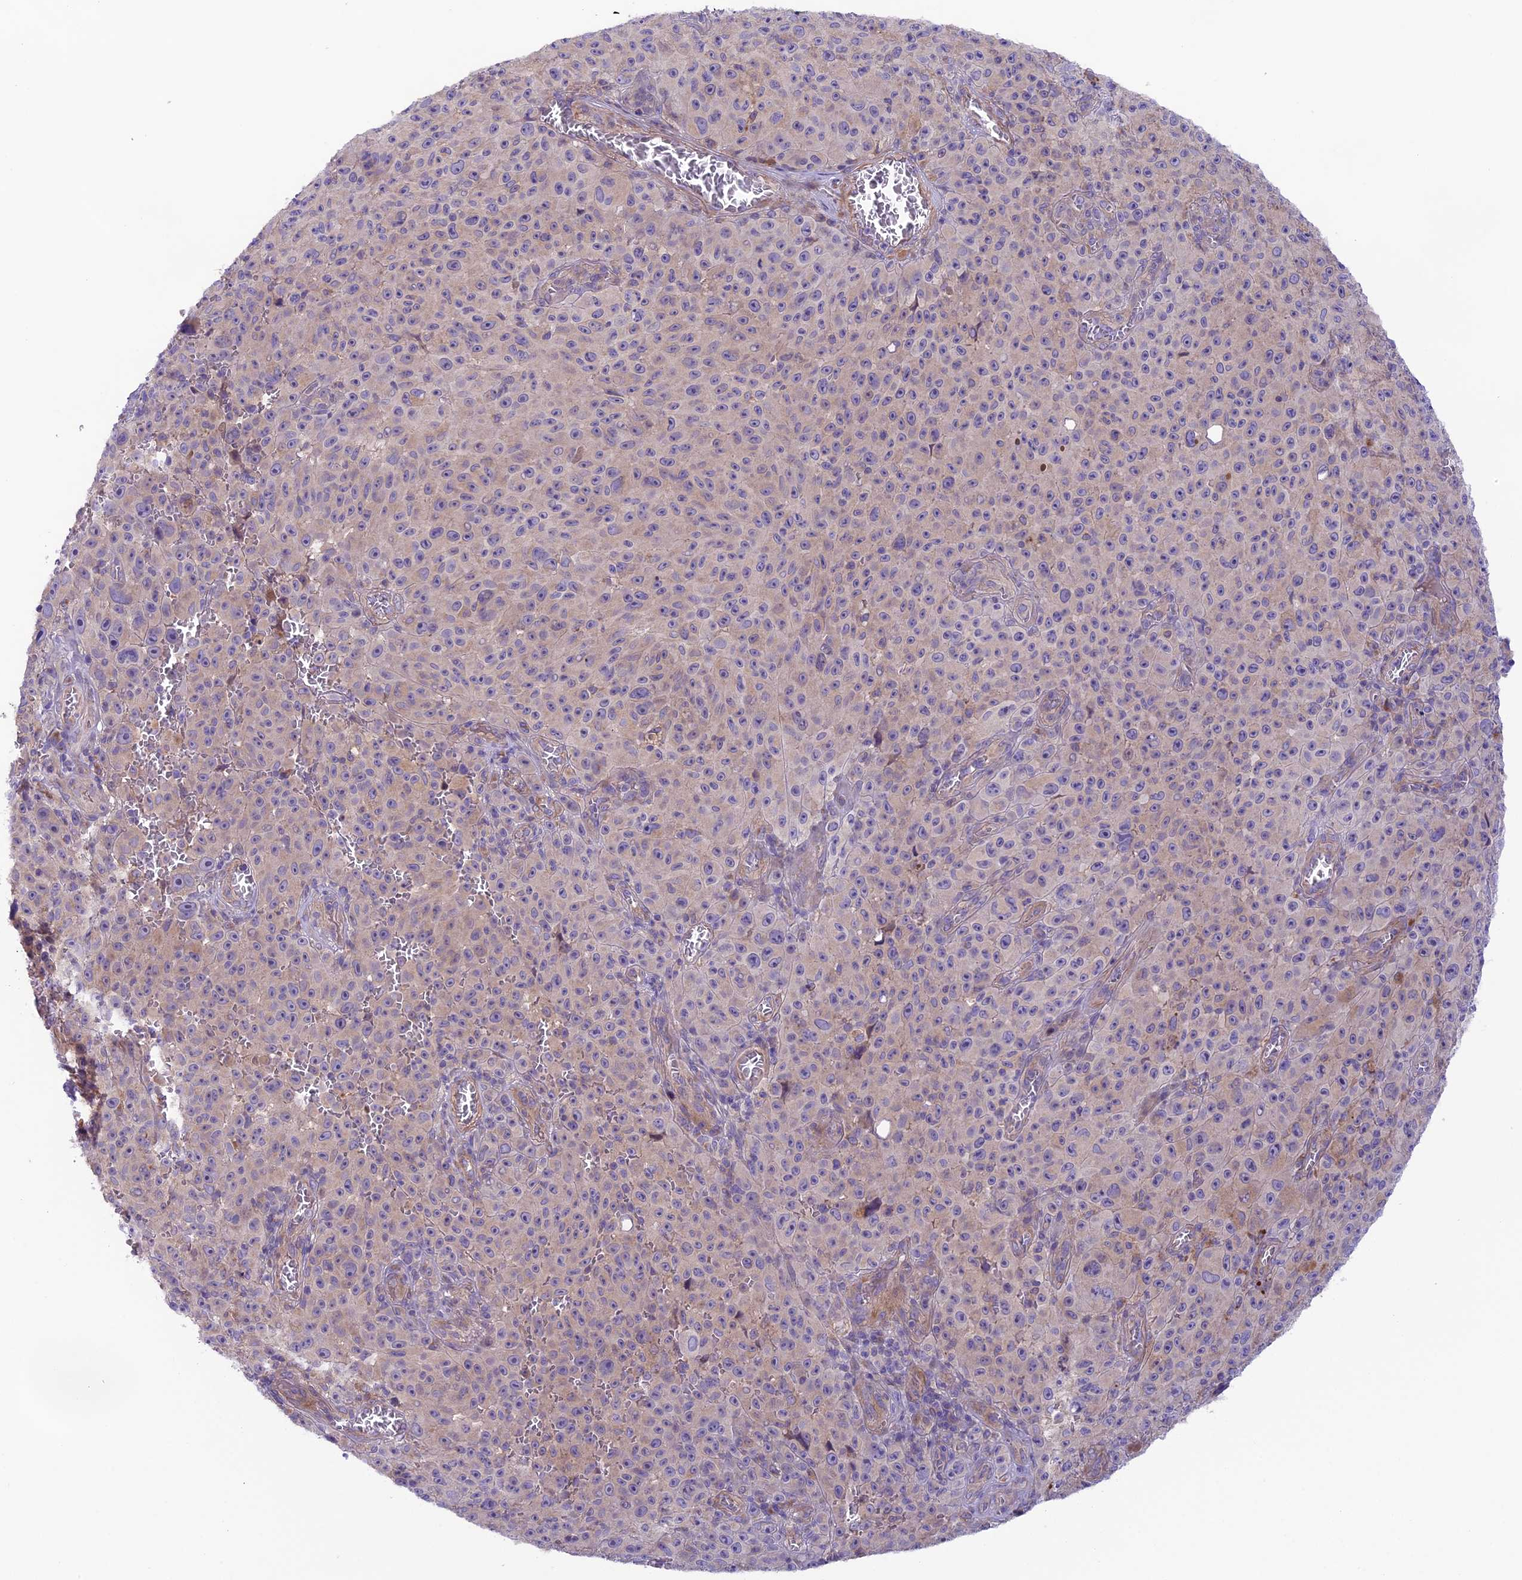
{"staining": {"intensity": "weak", "quantity": "25%-75%", "location": "cytoplasmic/membranous"}, "tissue": "melanoma", "cell_type": "Tumor cells", "image_type": "cancer", "snomed": [{"axis": "morphology", "description": "Malignant melanoma, NOS"}, {"axis": "topography", "description": "Skin"}], "caption": "Immunohistochemistry (IHC) photomicrograph of human melanoma stained for a protein (brown), which demonstrates low levels of weak cytoplasmic/membranous positivity in approximately 25%-75% of tumor cells.", "gene": "COG8", "patient": {"sex": "female", "age": 82}}